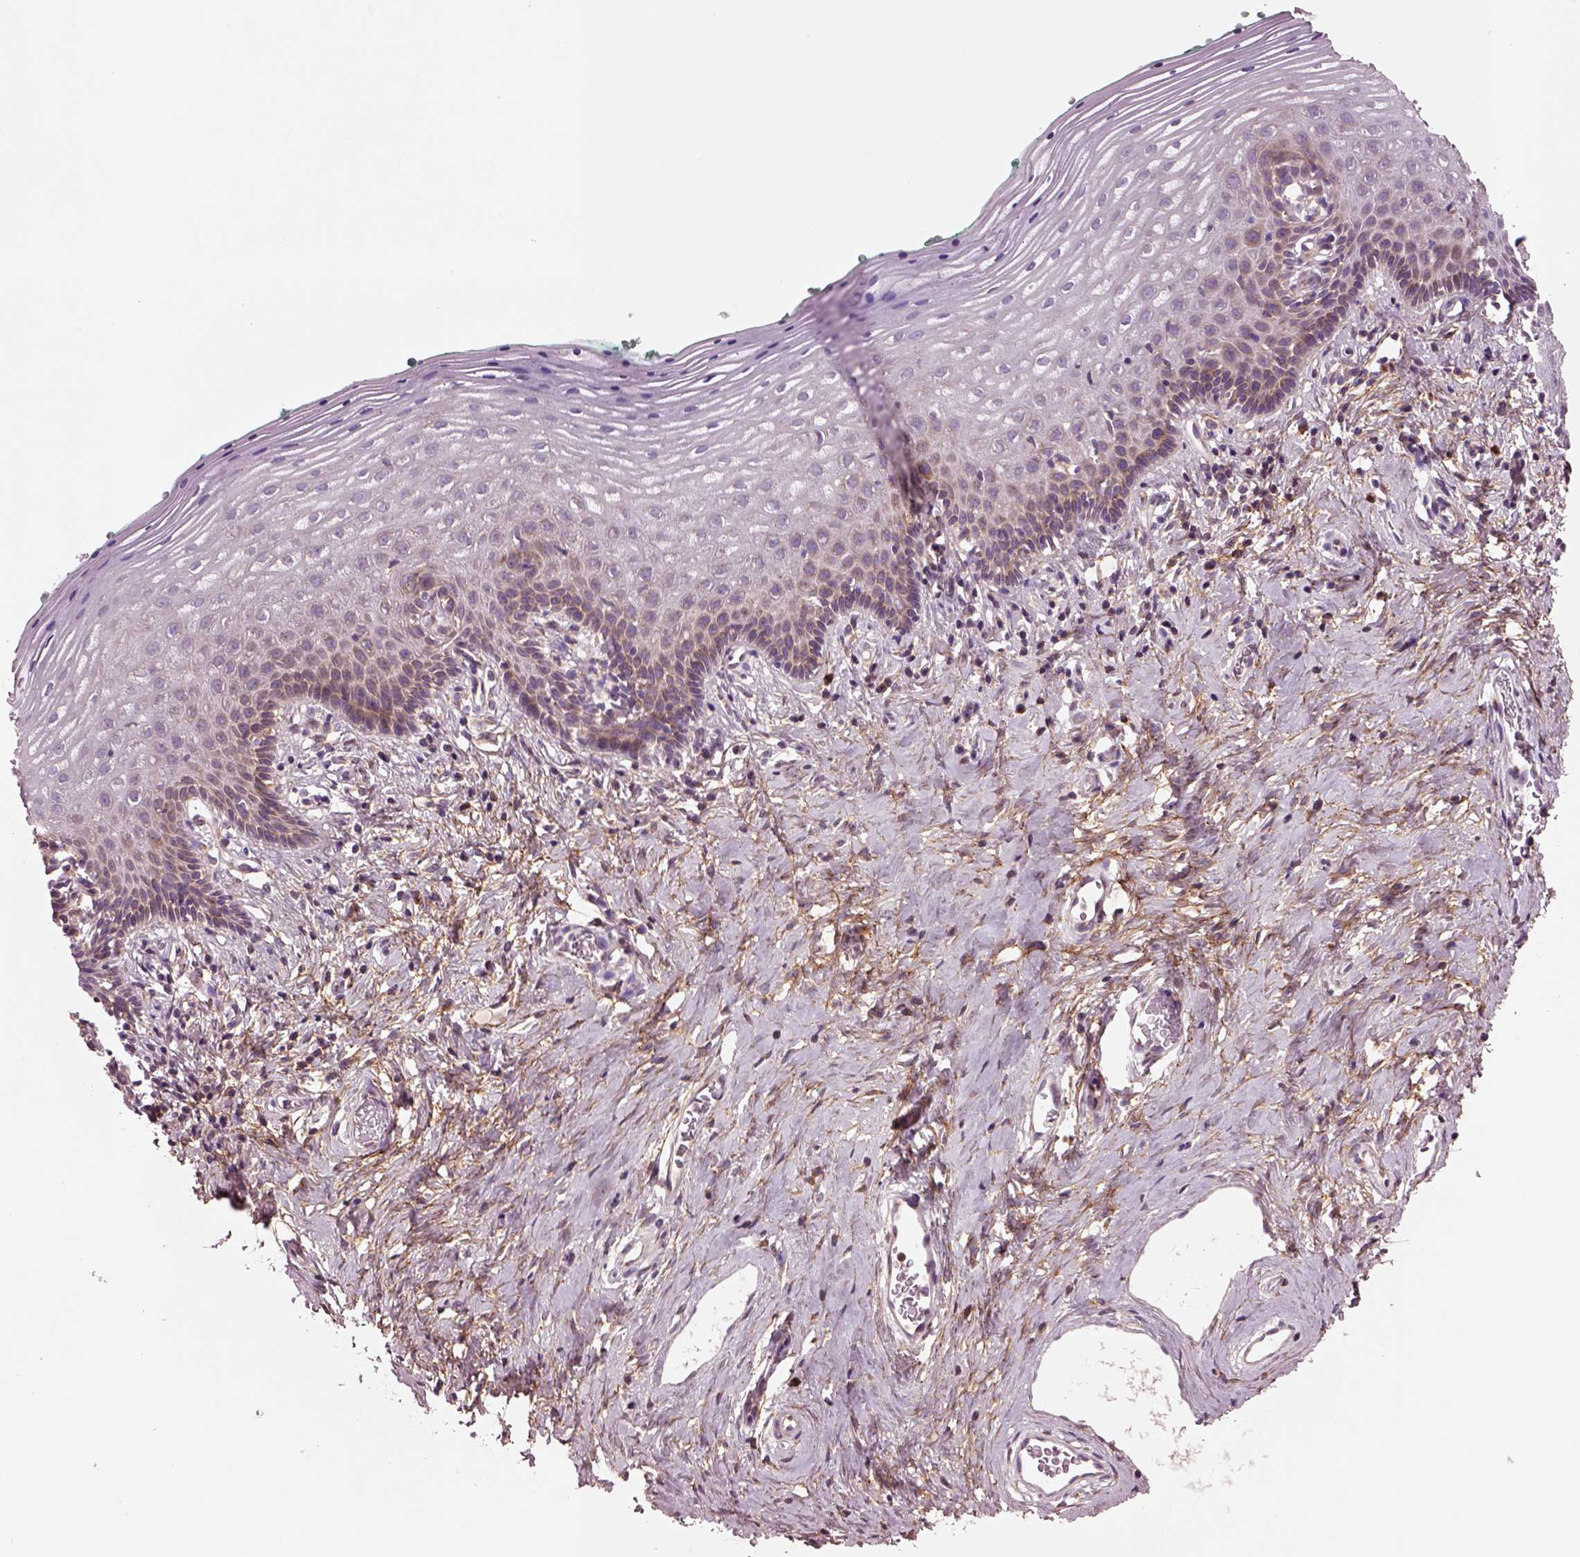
{"staining": {"intensity": "weak", "quantity": "<25%", "location": "cytoplasmic/membranous"}, "tissue": "vagina", "cell_type": "Squamous epithelial cells", "image_type": "normal", "snomed": [{"axis": "morphology", "description": "Normal tissue, NOS"}, {"axis": "topography", "description": "Vagina"}], "caption": "High magnification brightfield microscopy of normal vagina stained with DAB (3,3'-diaminobenzidine) (brown) and counterstained with hematoxylin (blue): squamous epithelial cells show no significant positivity.", "gene": "SEC23A", "patient": {"sex": "female", "age": 42}}